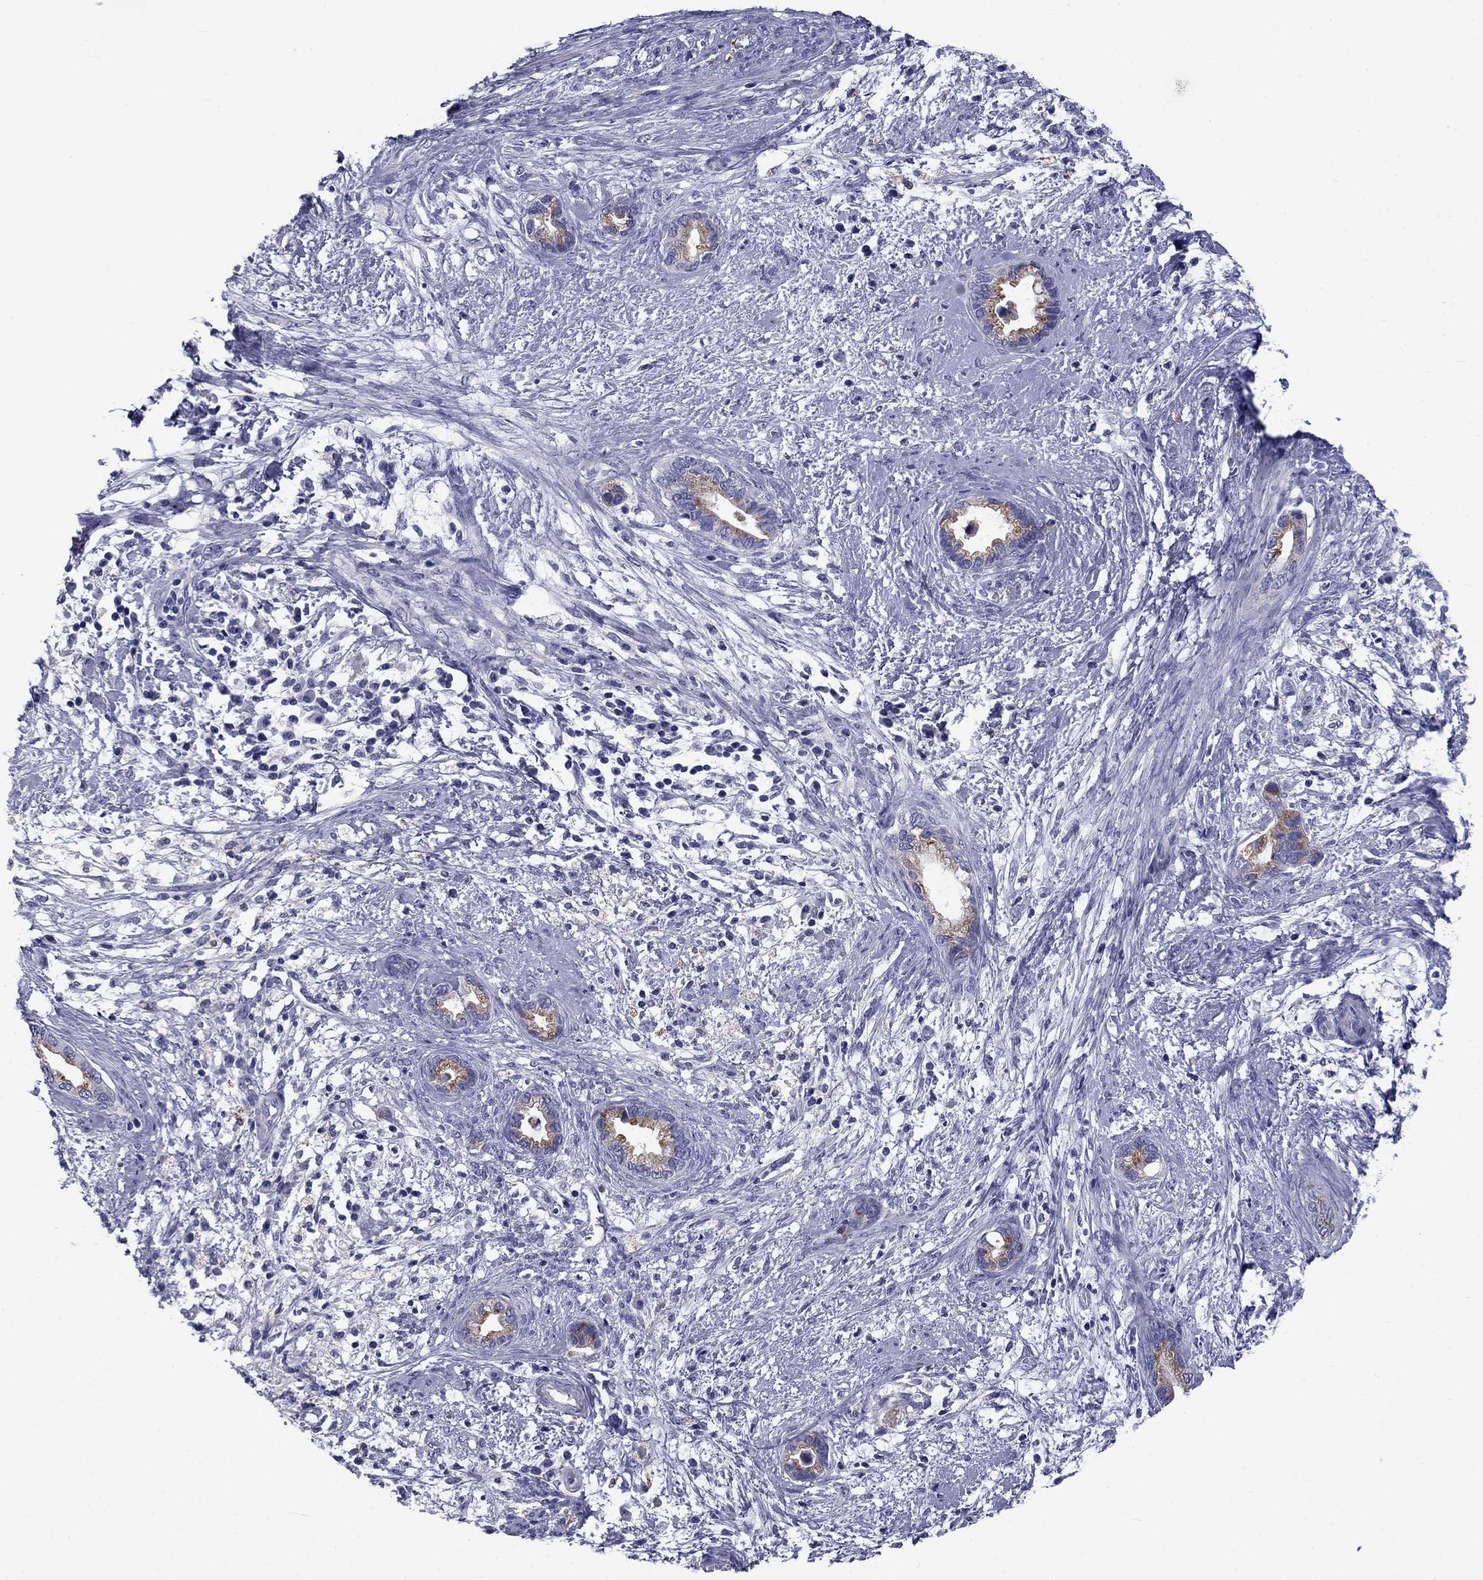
{"staining": {"intensity": "moderate", "quantity": ">75%", "location": "cytoplasmic/membranous"}, "tissue": "cervical cancer", "cell_type": "Tumor cells", "image_type": "cancer", "snomed": [{"axis": "morphology", "description": "Adenocarcinoma, NOS"}, {"axis": "topography", "description": "Cervix"}], "caption": "Moderate cytoplasmic/membranous expression is seen in approximately >75% of tumor cells in adenocarcinoma (cervical).", "gene": "CLPSL2", "patient": {"sex": "female", "age": 62}}